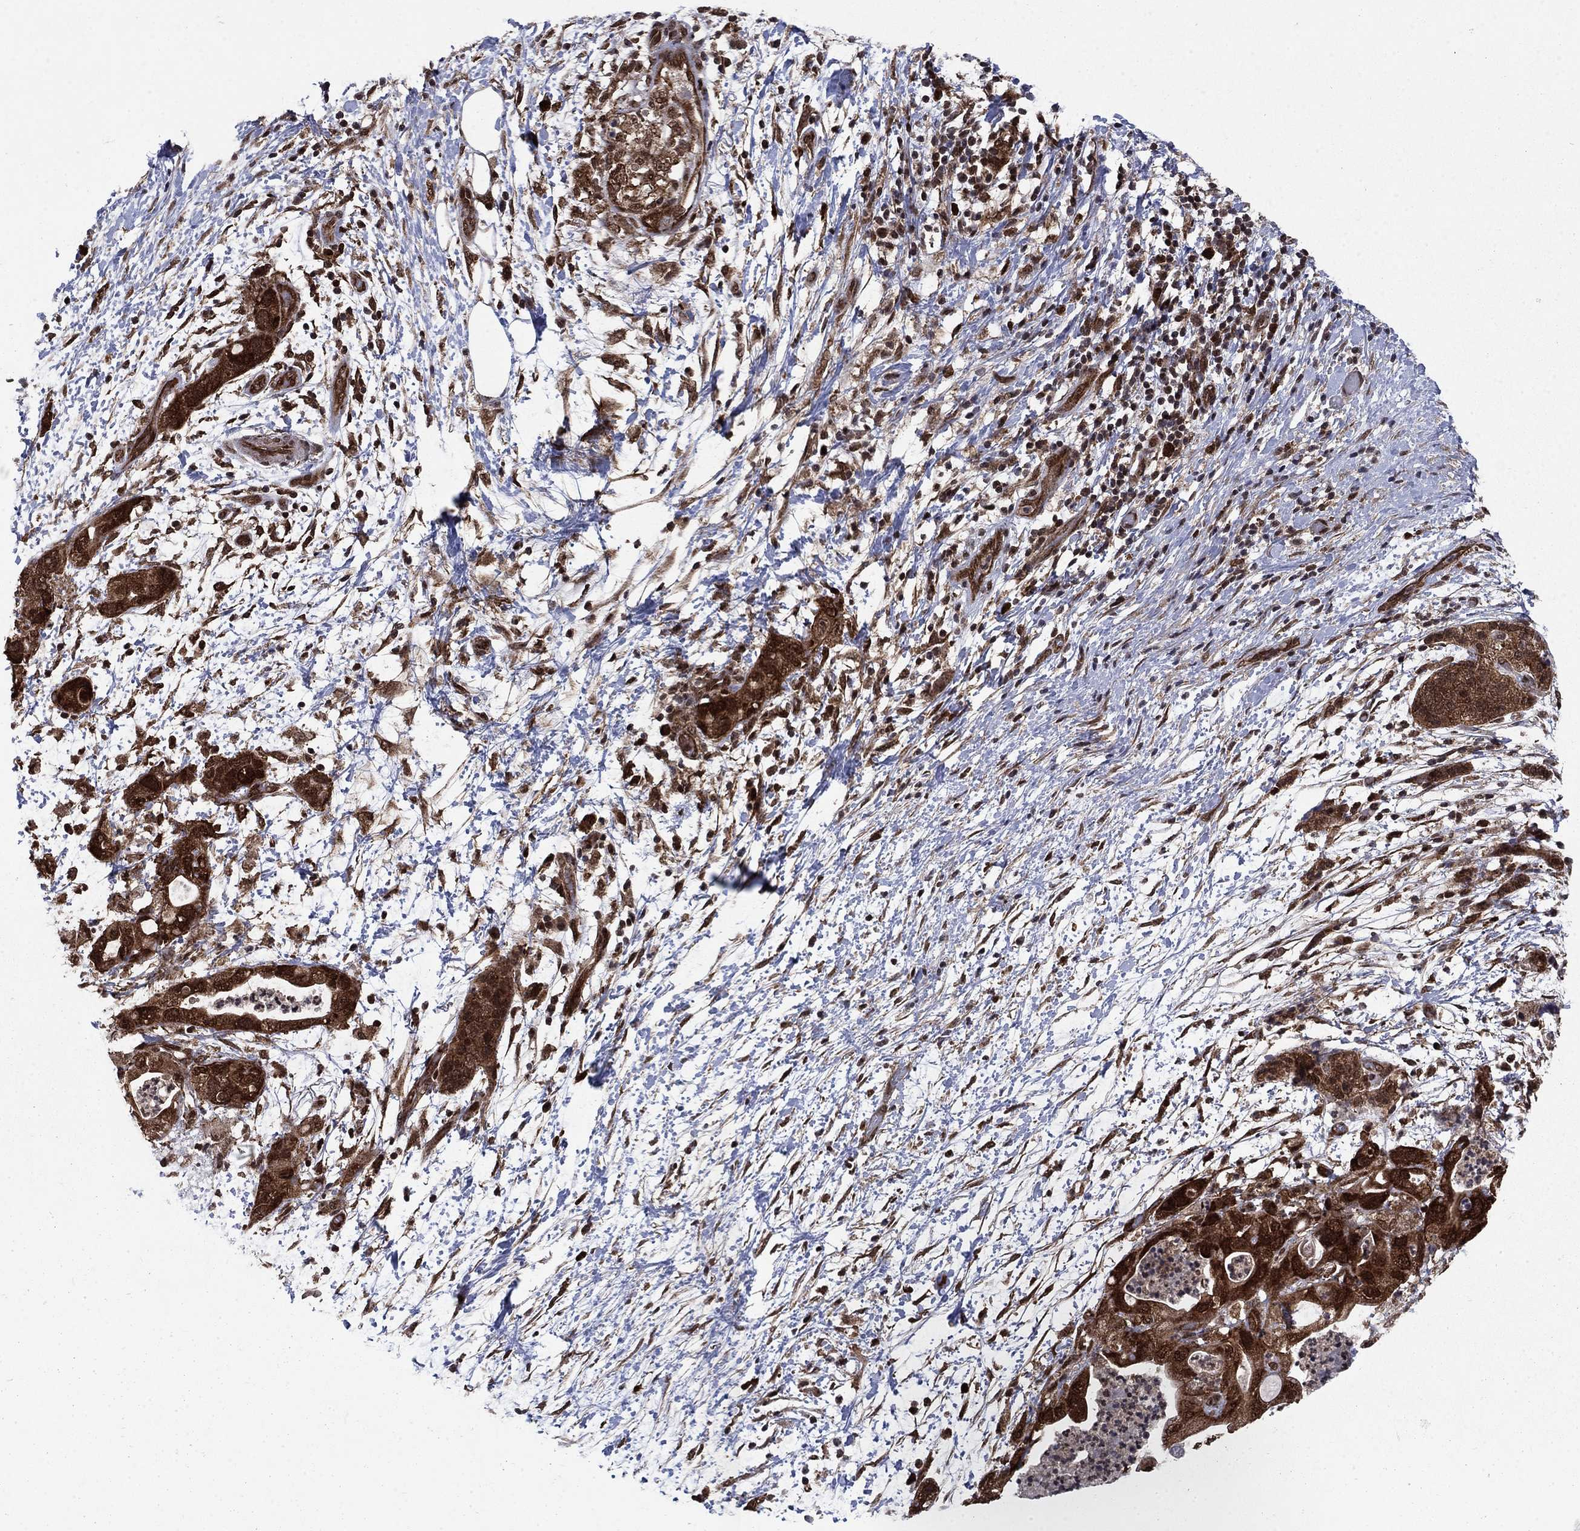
{"staining": {"intensity": "strong", "quantity": ">75%", "location": "cytoplasmic/membranous,nuclear"}, "tissue": "pancreatic cancer", "cell_type": "Tumor cells", "image_type": "cancer", "snomed": [{"axis": "morphology", "description": "Adenocarcinoma, NOS"}, {"axis": "topography", "description": "Pancreas"}], "caption": "A high-resolution photomicrograph shows immunohistochemistry staining of adenocarcinoma (pancreatic), which displays strong cytoplasmic/membranous and nuclear positivity in about >75% of tumor cells. Ihc stains the protein in brown and the nuclei are stained blue.", "gene": "DNAJA1", "patient": {"sex": "female", "age": 72}}